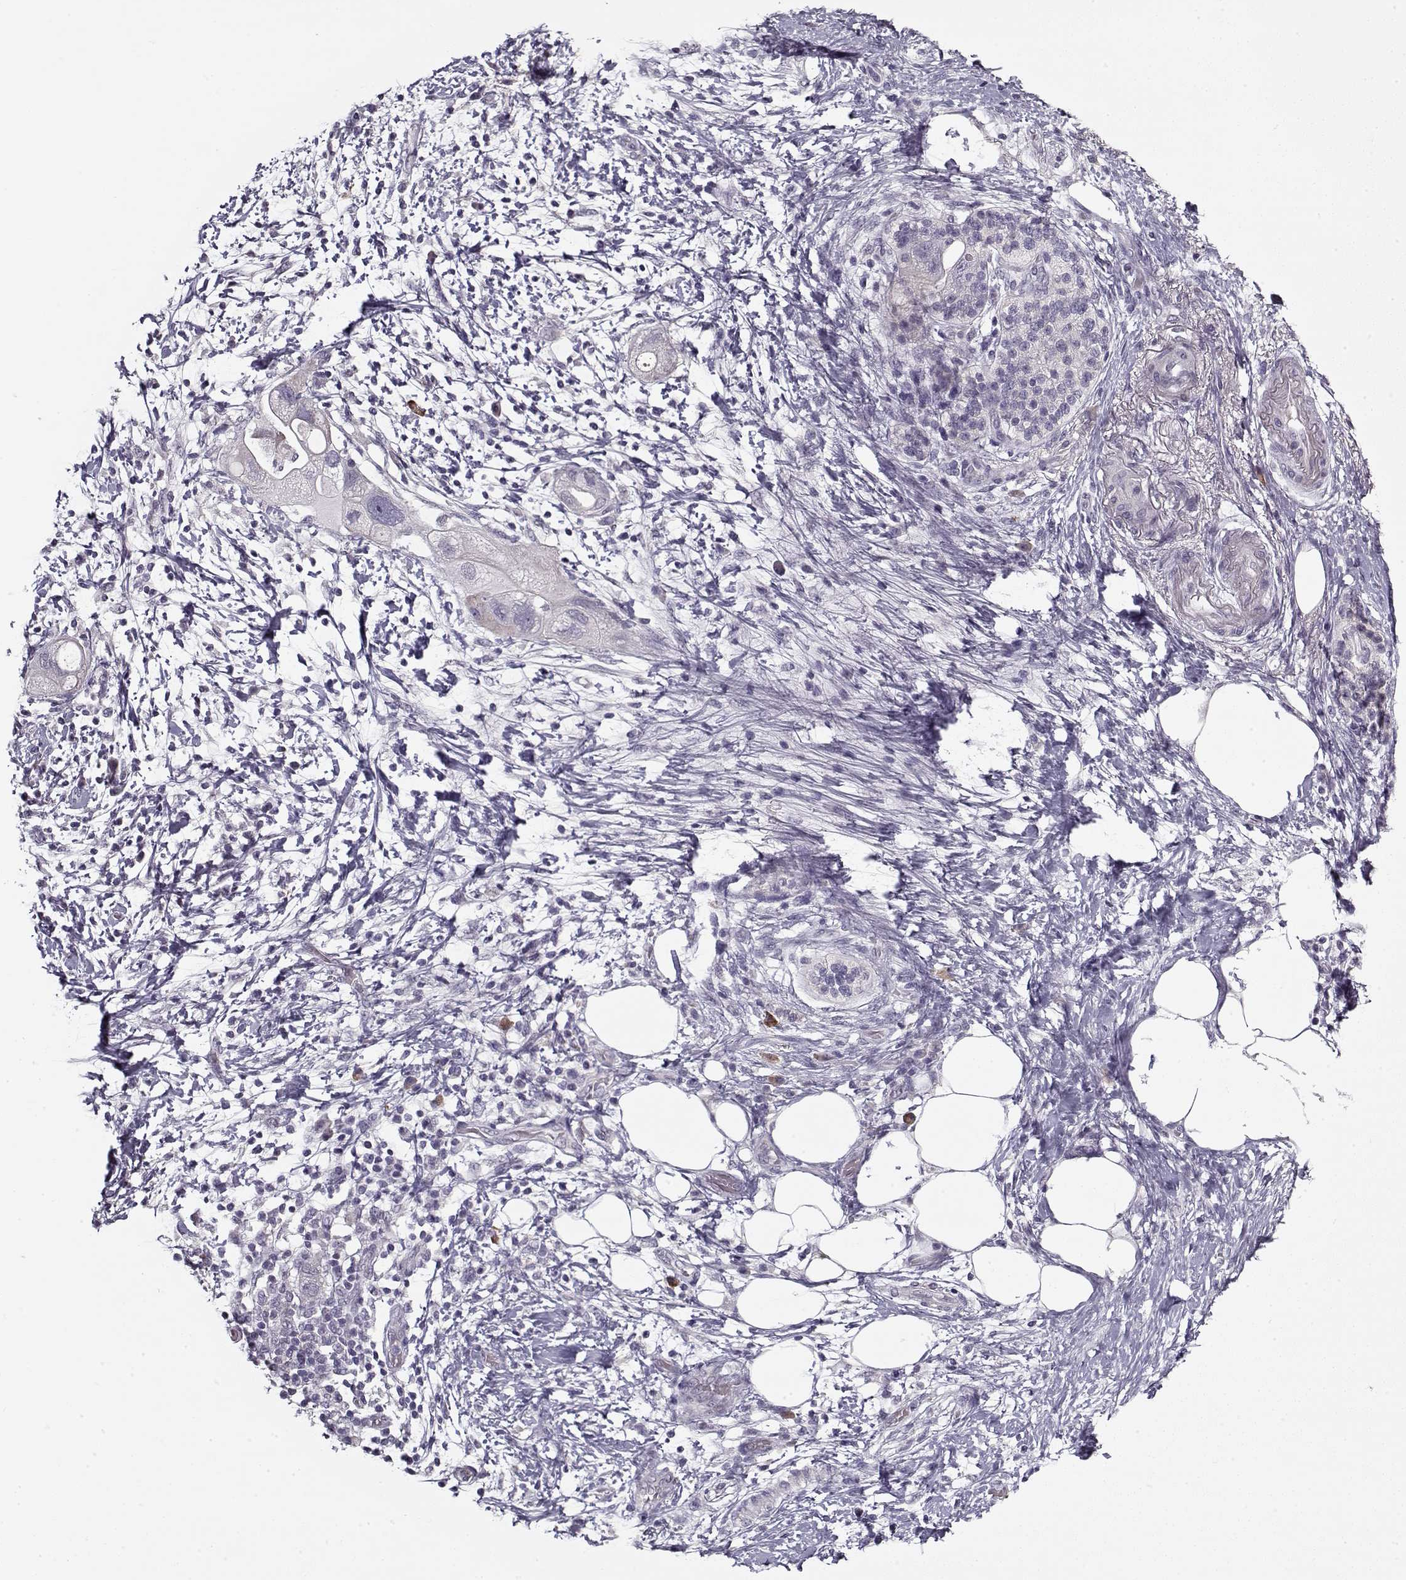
{"staining": {"intensity": "negative", "quantity": "none", "location": "none"}, "tissue": "pancreatic cancer", "cell_type": "Tumor cells", "image_type": "cancer", "snomed": [{"axis": "morphology", "description": "Adenocarcinoma, NOS"}, {"axis": "topography", "description": "Pancreas"}], "caption": "Protein analysis of pancreatic adenocarcinoma reveals no significant expression in tumor cells.", "gene": "KRT9", "patient": {"sex": "female", "age": 72}}